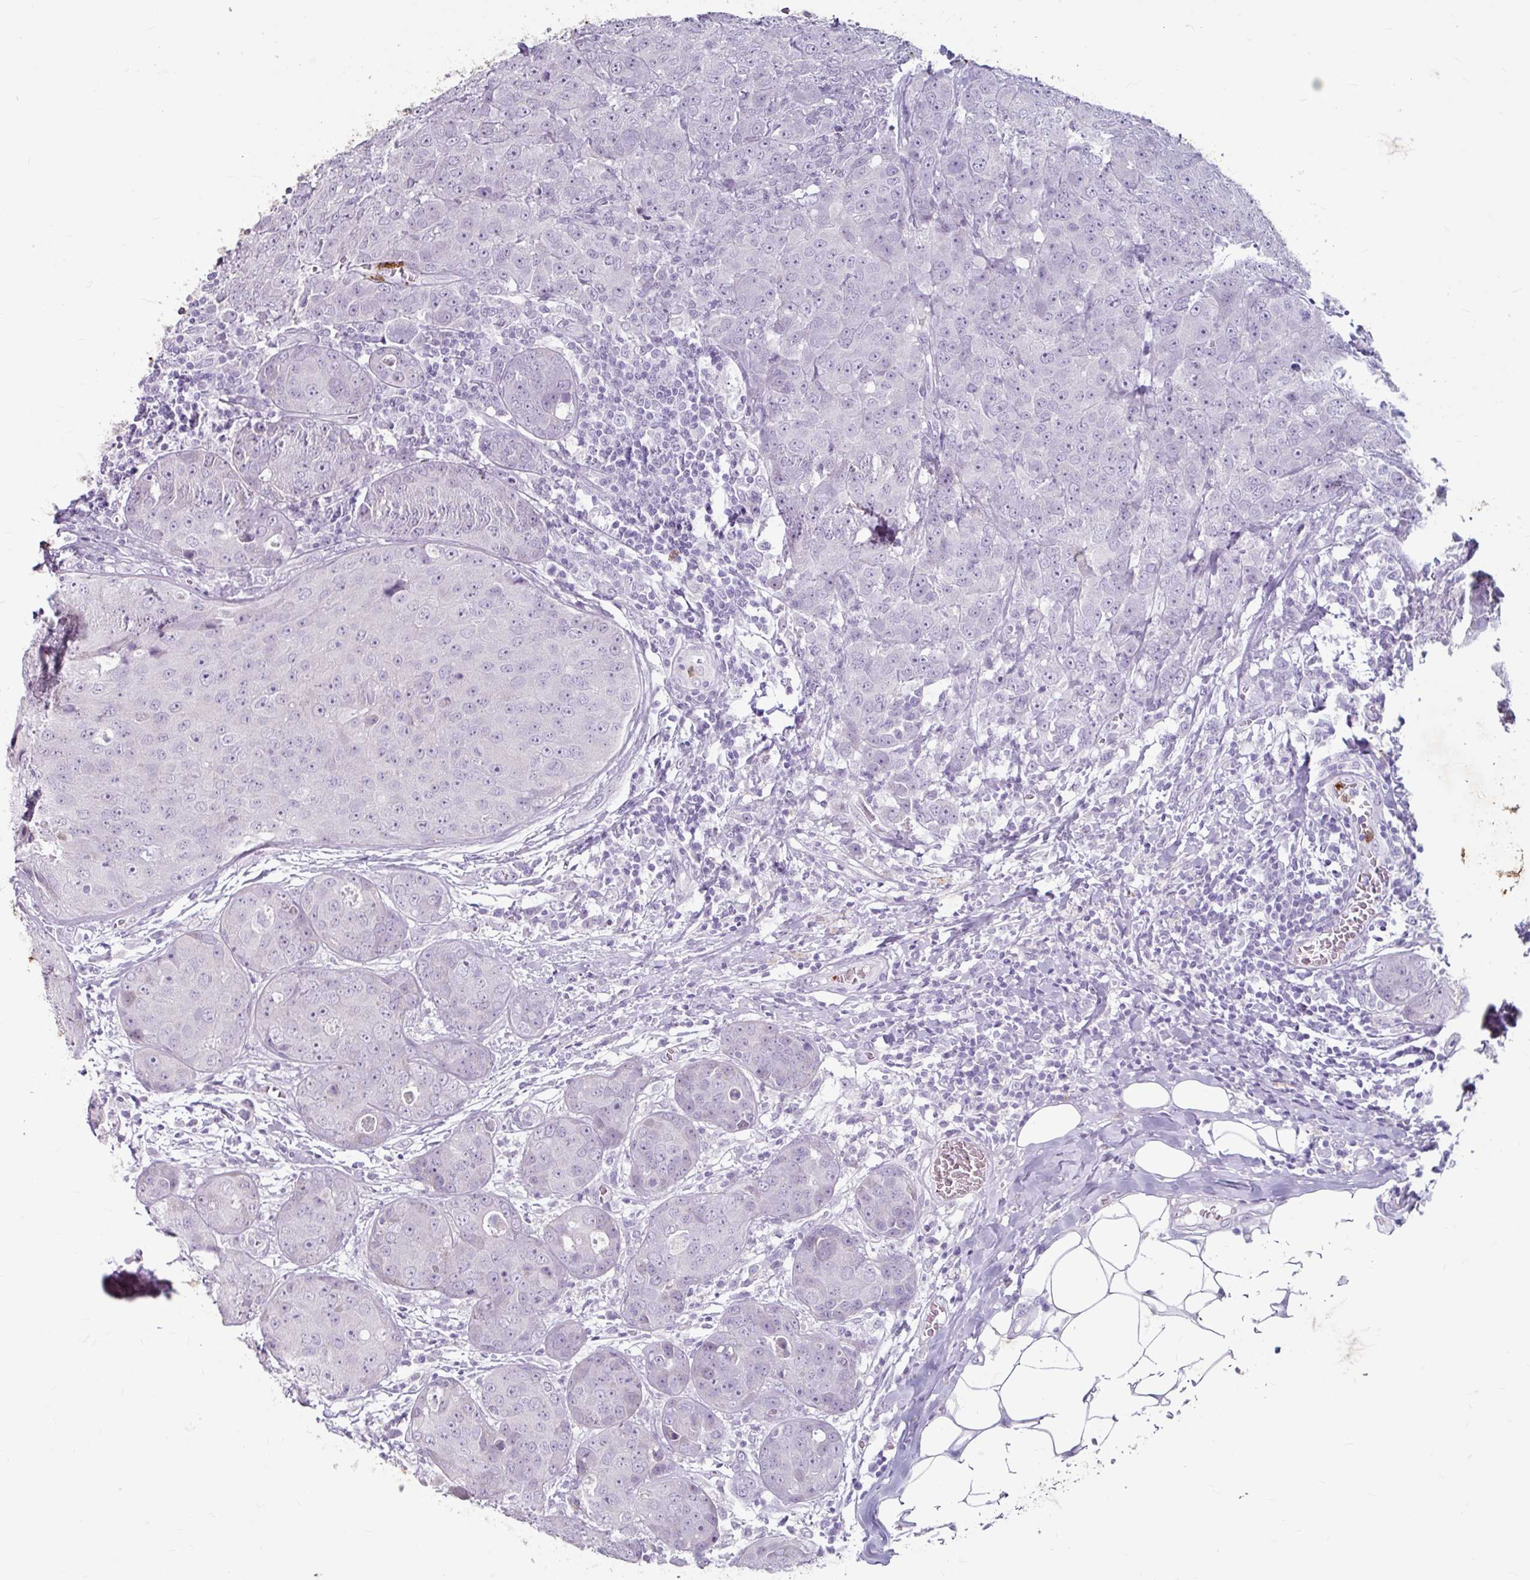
{"staining": {"intensity": "negative", "quantity": "none", "location": "none"}, "tissue": "breast cancer", "cell_type": "Tumor cells", "image_type": "cancer", "snomed": [{"axis": "morphology", "description": "Duct carcinoma"}, {"axis": "topography", "description": "Breast"}], "caption": "Image shows no significant protein positivity in tumor cells of breast cancer (infiltrating ductal carcinoma).", "gene": "ANKRD1", "patient": {"sex": "female", "age": 43}}